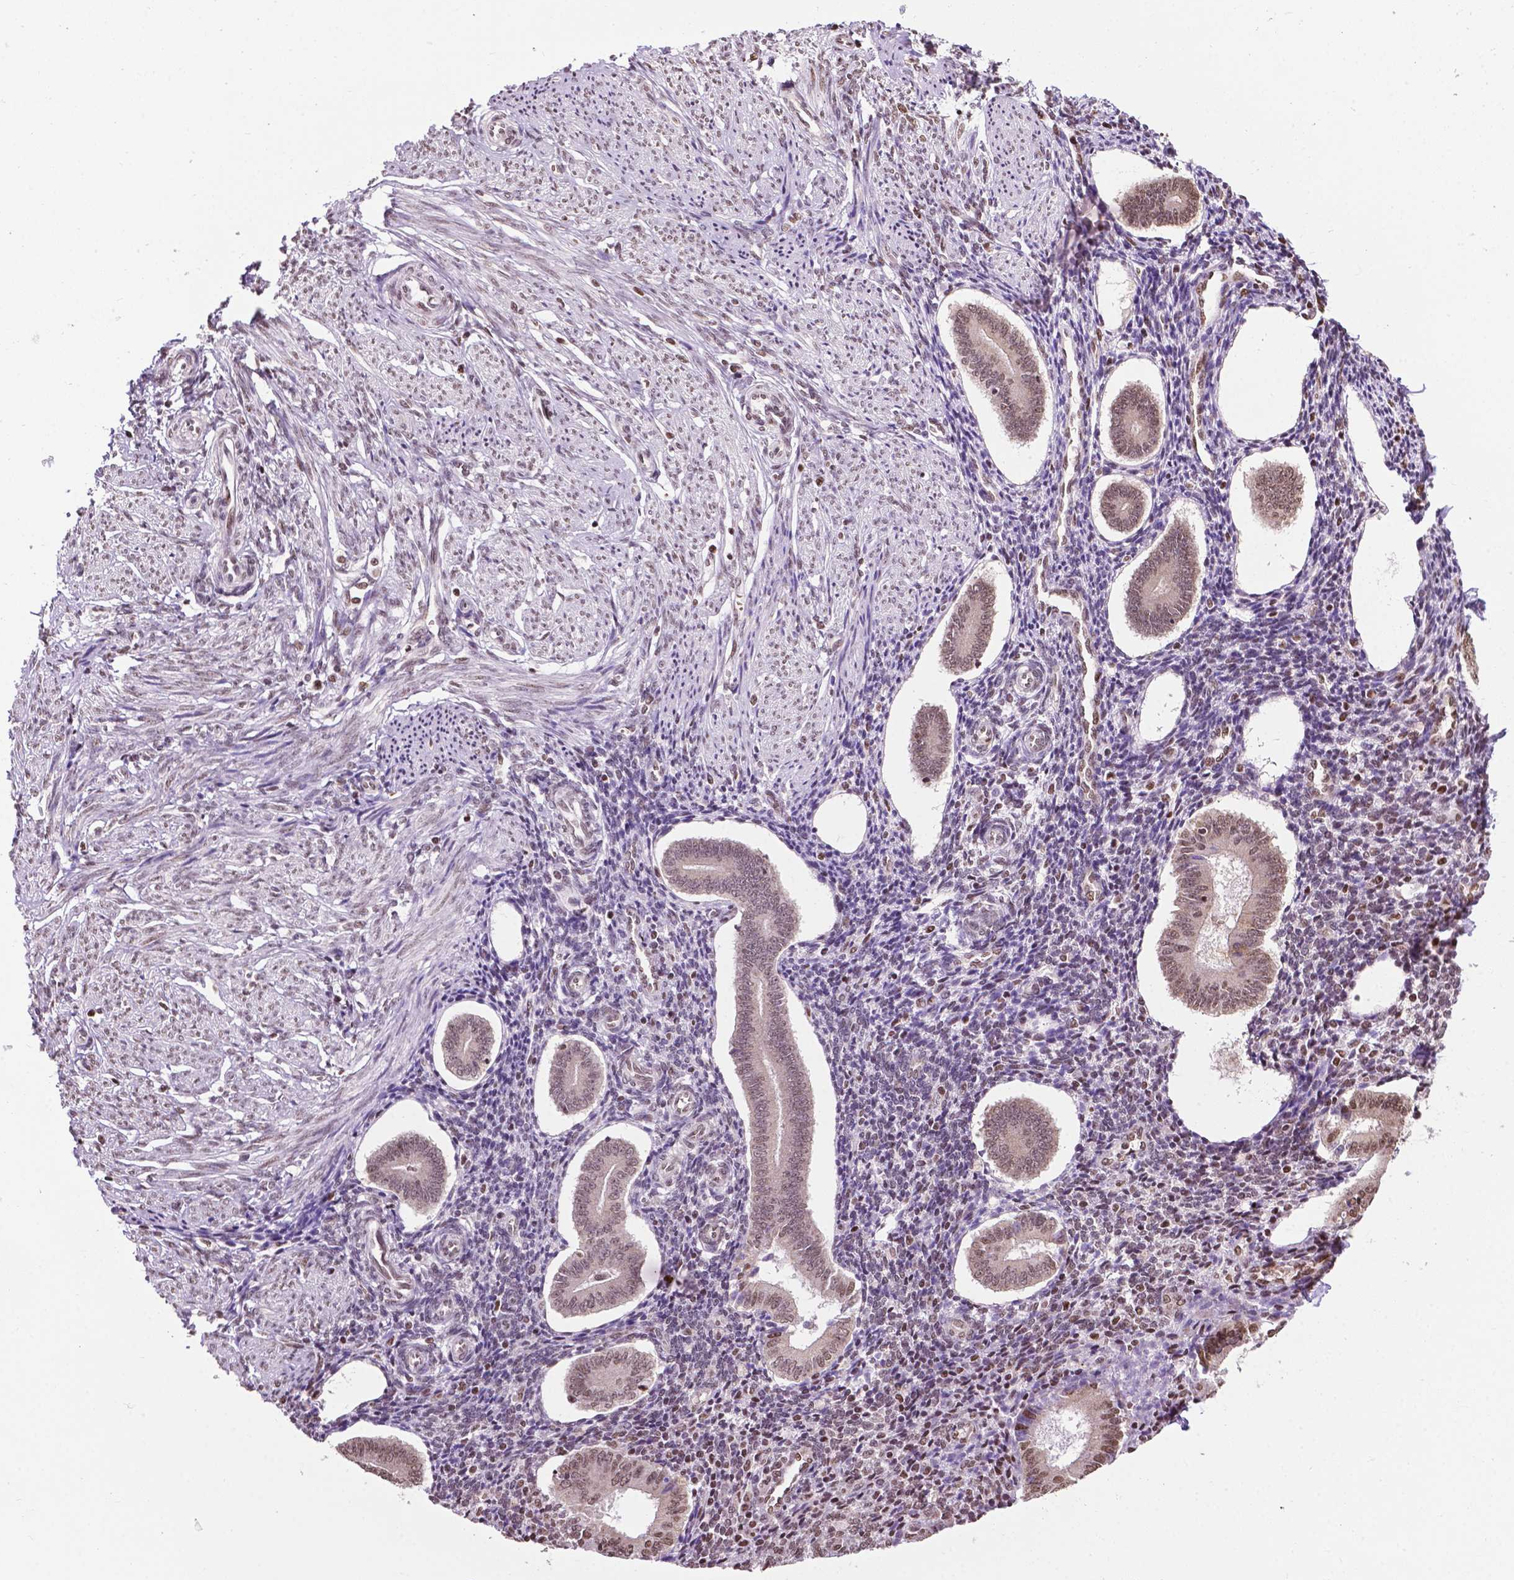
{"staining": {"intensity": "moderate", "quantity": "<25%", "location": "nuclear"}, "tissue": "endometrium", "cell_type": "Cells in endometrial stroma", "image_type": "normal", "snomed": [{"axis": "morphology", "description": "Normal tissue, NOS"}, {"axis": "topography", "description": "Endometrium"}], "caption": "Immunohistochemistry (IHC) image of normal endometrium: endometrium stained using immunohistochemistry (IHC) shows low levels of moderate protein expression localized specifically in the nuclear of cells in endometrial stroma, appearing as a nuclear brown color.", "gene": "COL23A1", "patient": {"sex": "female", "age": 40}}